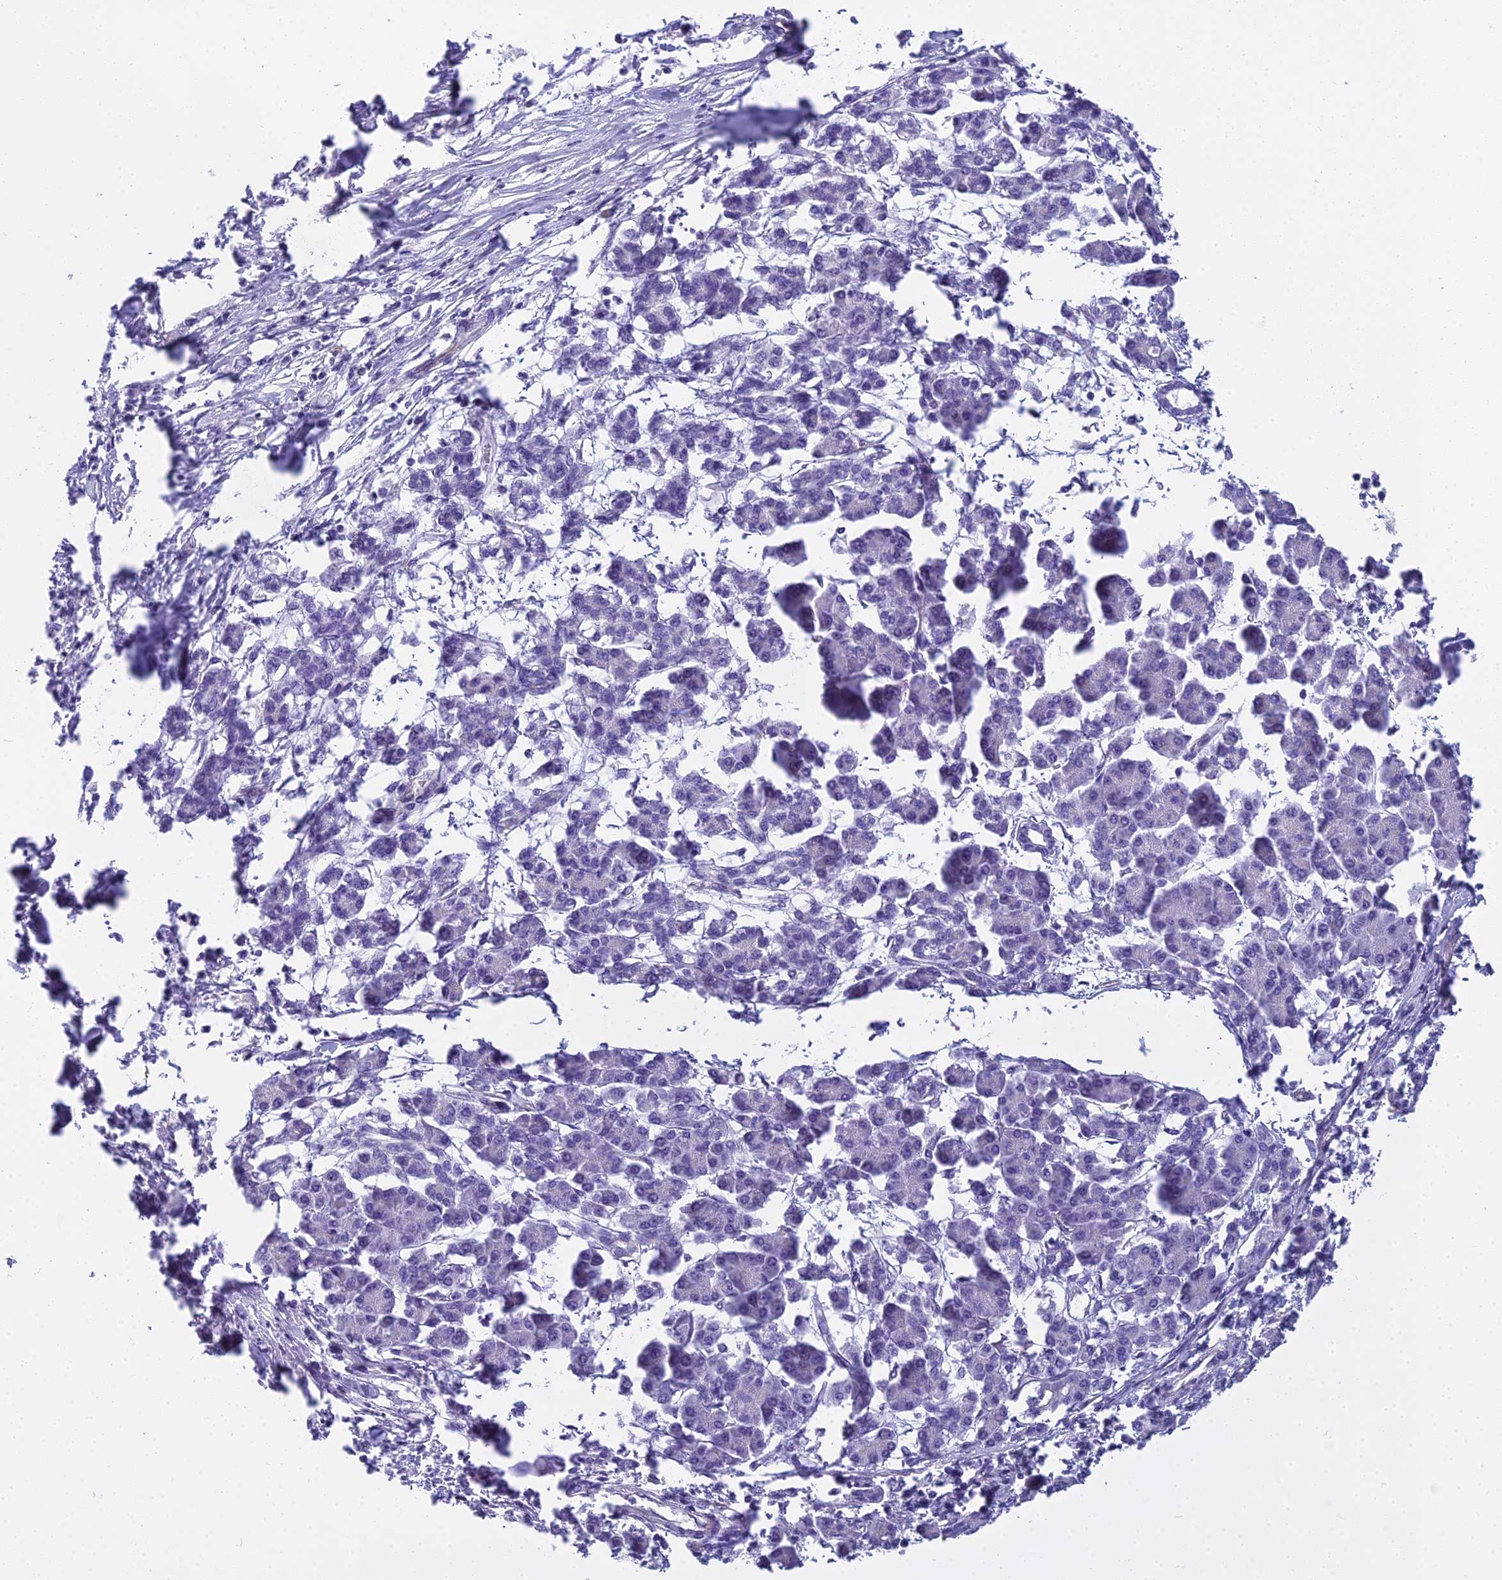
{"staining": {"intensity": "negative", "quantity": "none", "location": "none"}, "tissue": "pancreatic cancer", "cell_type": "Tumor cells", "image_type": "cancer", "snomed": [{"axis": "morphology", "description": "Adenocarcinoma, NOS"}, {"axis": "topography", "description": "Pancreas"}], "caption": "Tumor cells show no significant expression in adenocarcinoma (pancreatic).", "gene": "NINJ1", "patient": {"sex": "female", "age": 55}}